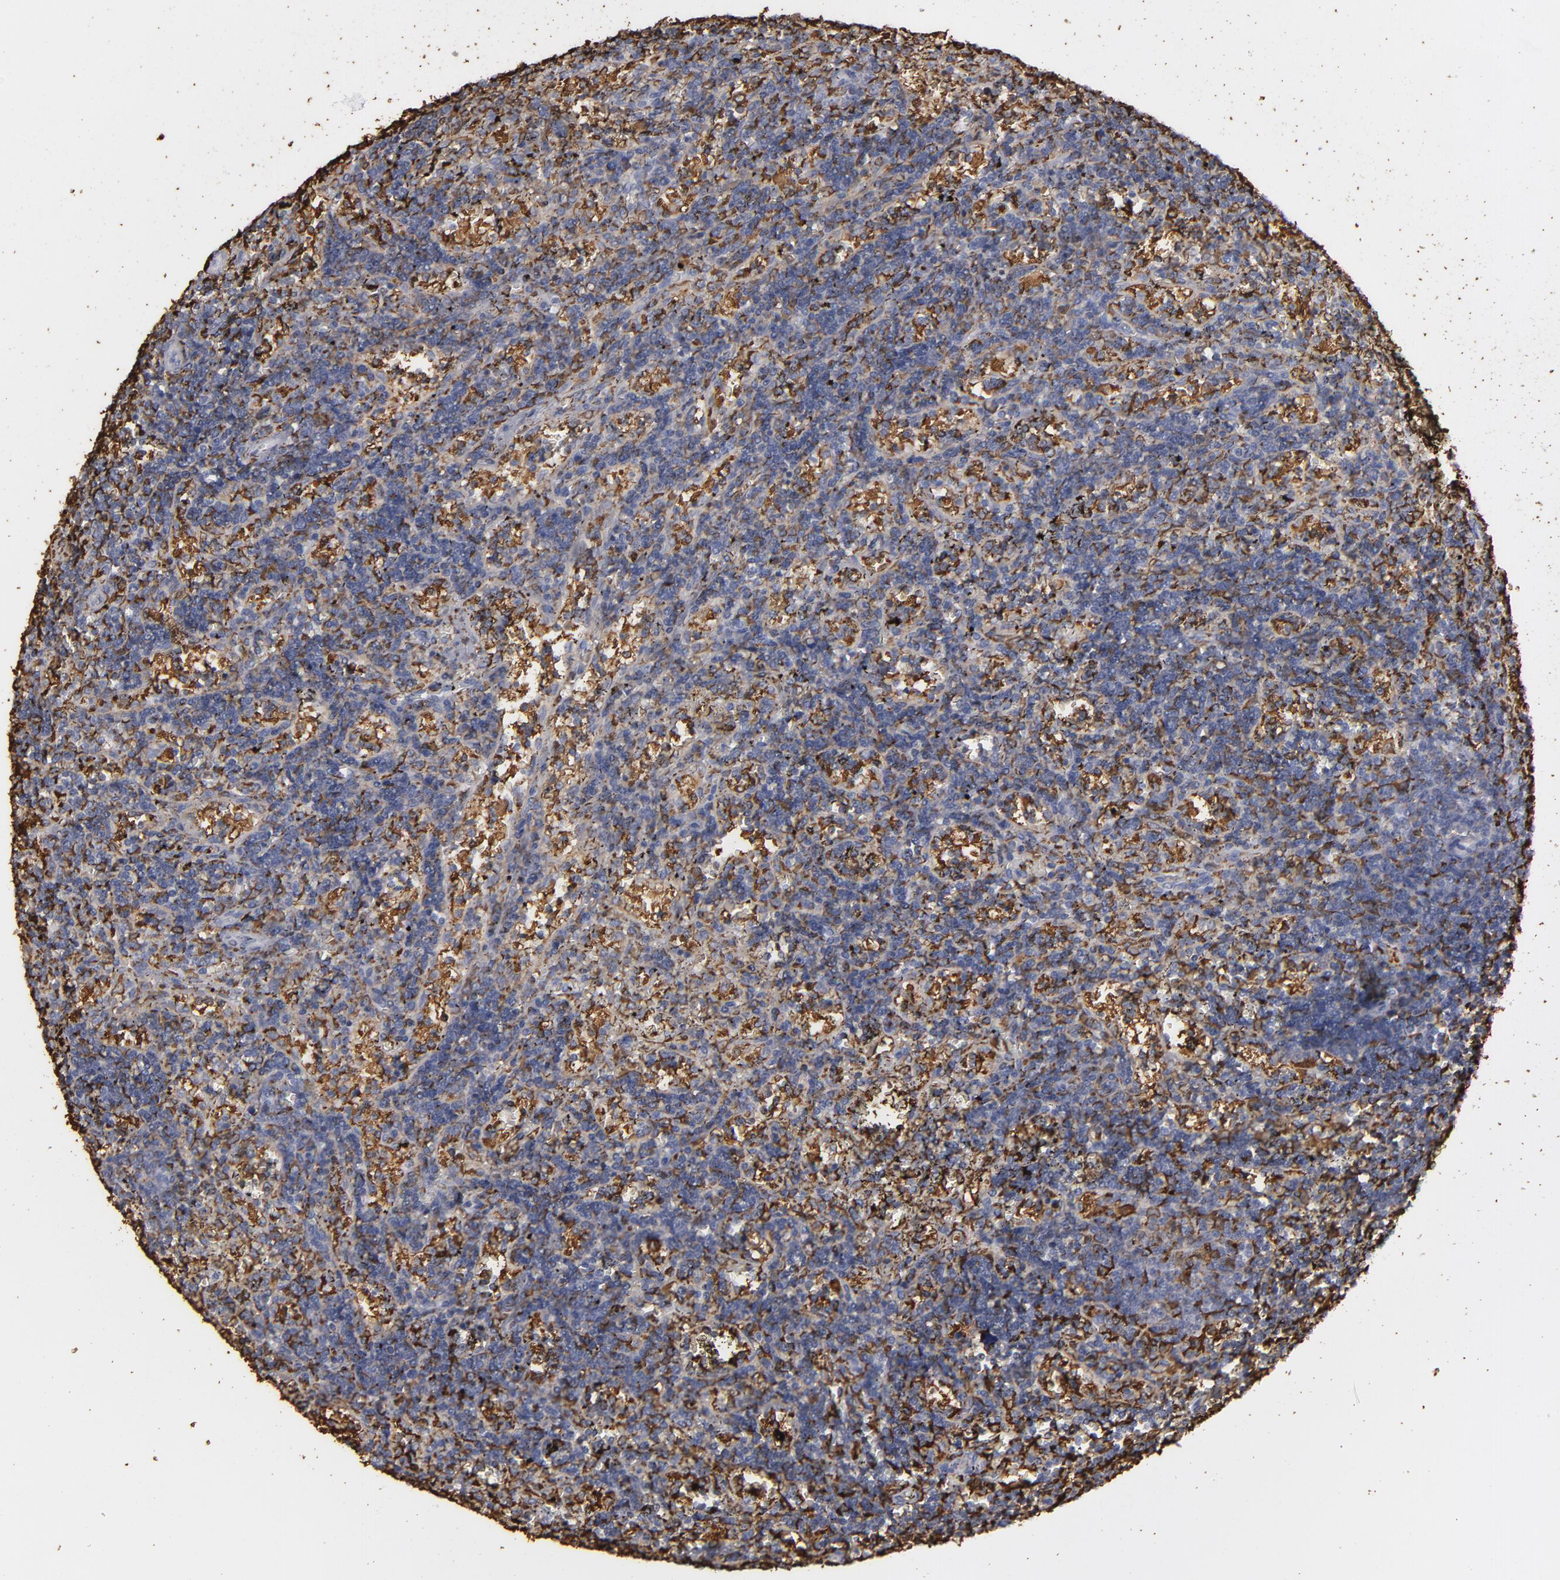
{"staining": {"intensity": "moderate", "quantity": ">75%", "location": "cytoplasmic/membranous"}, "tissue": "lymphoma", "cell_type": "Tumor cells", "image_type": "cancer", "snomed": [{"axis": "morphology", "description": "Malignant lymphoma, non-Hodgkin's type, Low grade"}, {"axis": "topography", "description": "Spleen"}], "caption": "Approximately >75% of tumor cells in human malignant lymphoma, non-Hodgkin's type (low-grade) display moderate cytoplasmic/membranous protein staining as visualized by brown immunohistochemical staining.", "gene": "ODC1", "patient": {"sex": "male", "age": 60}}